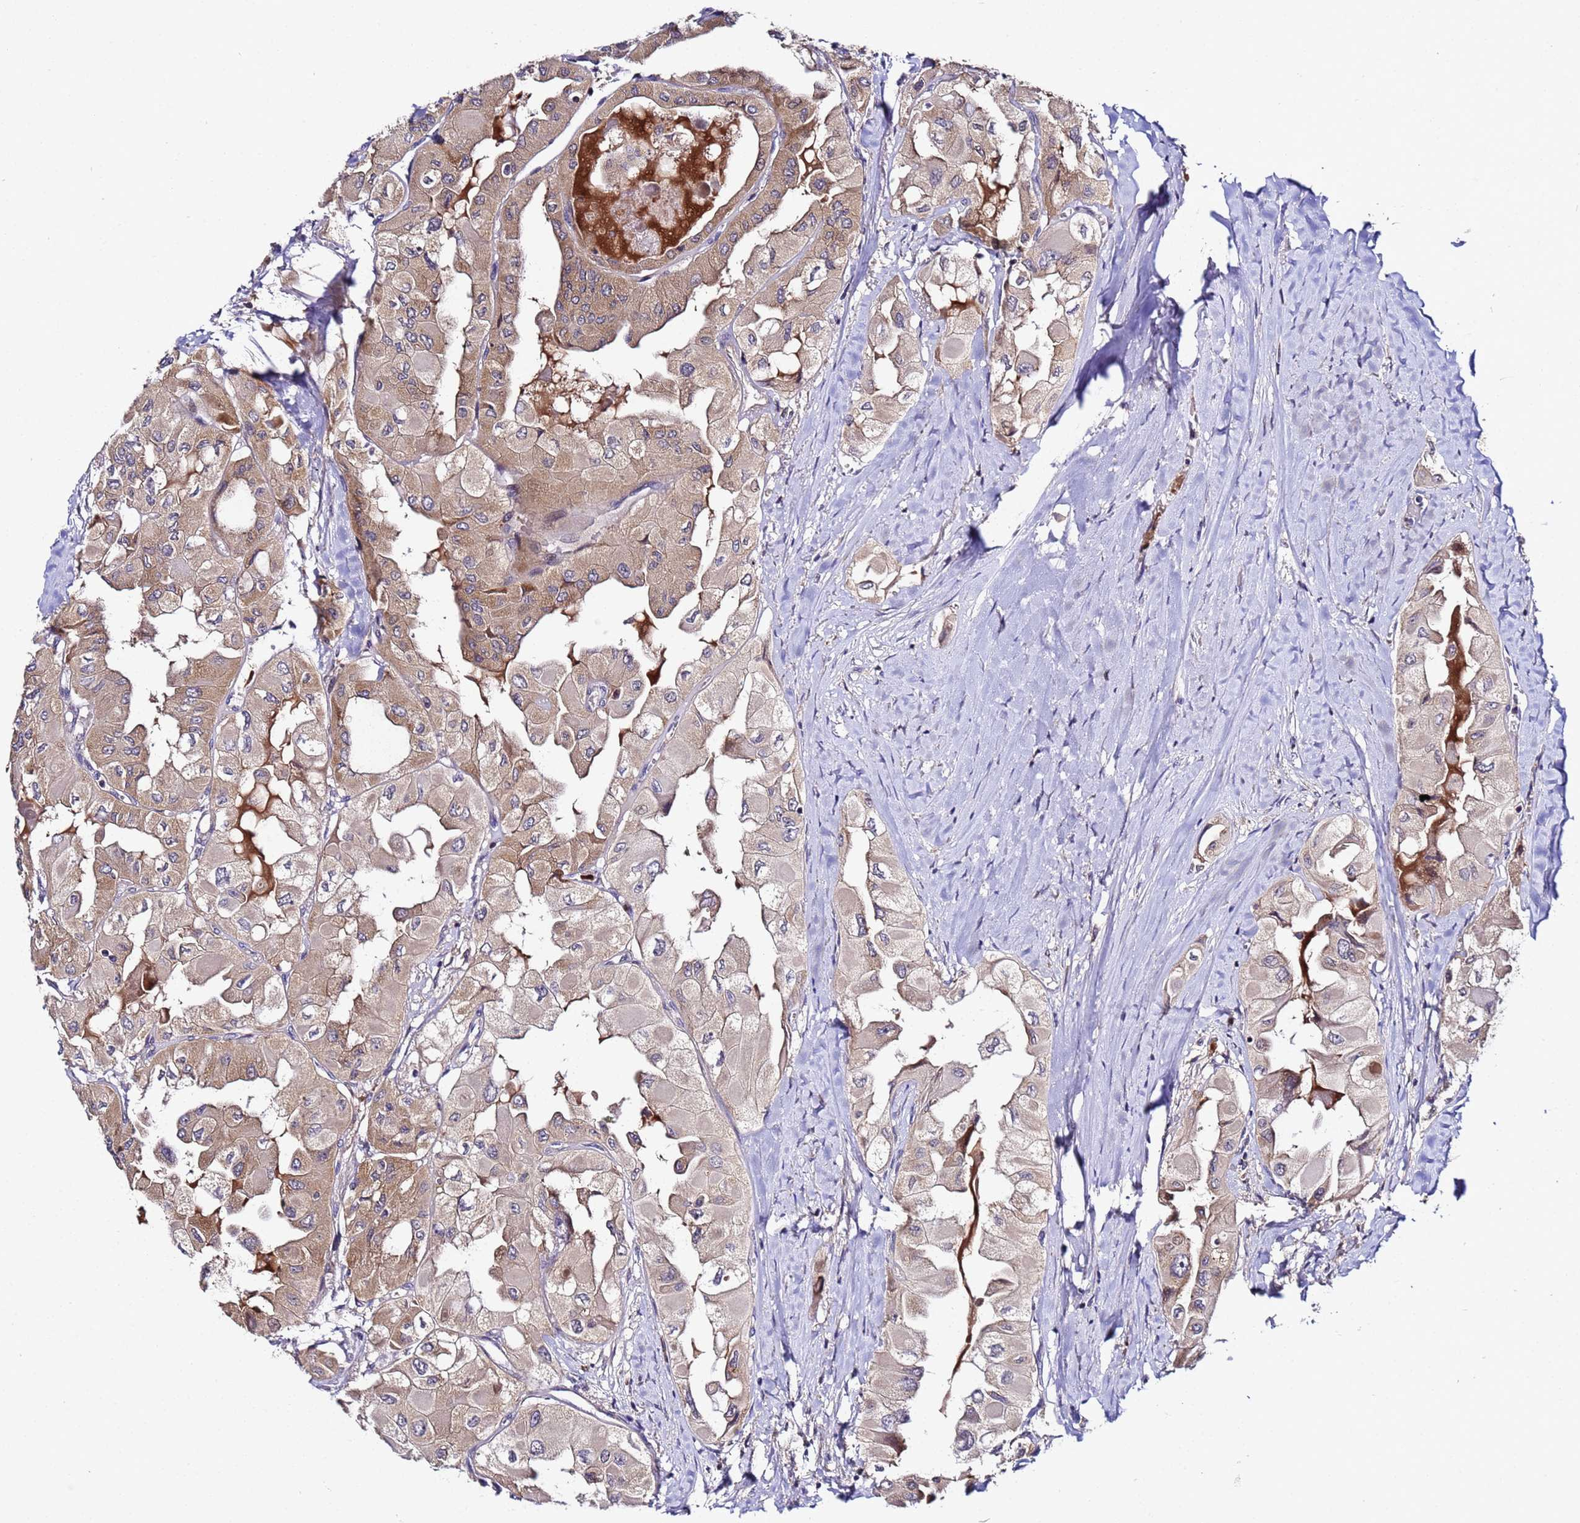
{"staining": {"intensity": "moderate", "quantity": "25%-75%", "location": "cytoplasmic/membranous"}, "tissue": "thyroid cancer", "cell_type": "Tumor cells", "image_type": "cancer", "snomed": [{"axis": "morphology", "description": "Normal tissue, NOS"}, {"axis": "morphology", "description": "Papillary adenocarcinoma, NOS"}, {"axis": "topography", "description": "Thyroid gland"}], "caption": "Protein staining displays moderate cytoplasmic/membranous expression in about 25%-75% of tumor cells in thyroid cancer (papillary adenocarcinoma).", "gene": "PLXDC2", "patient": {"sex": "female", "age": 59}}